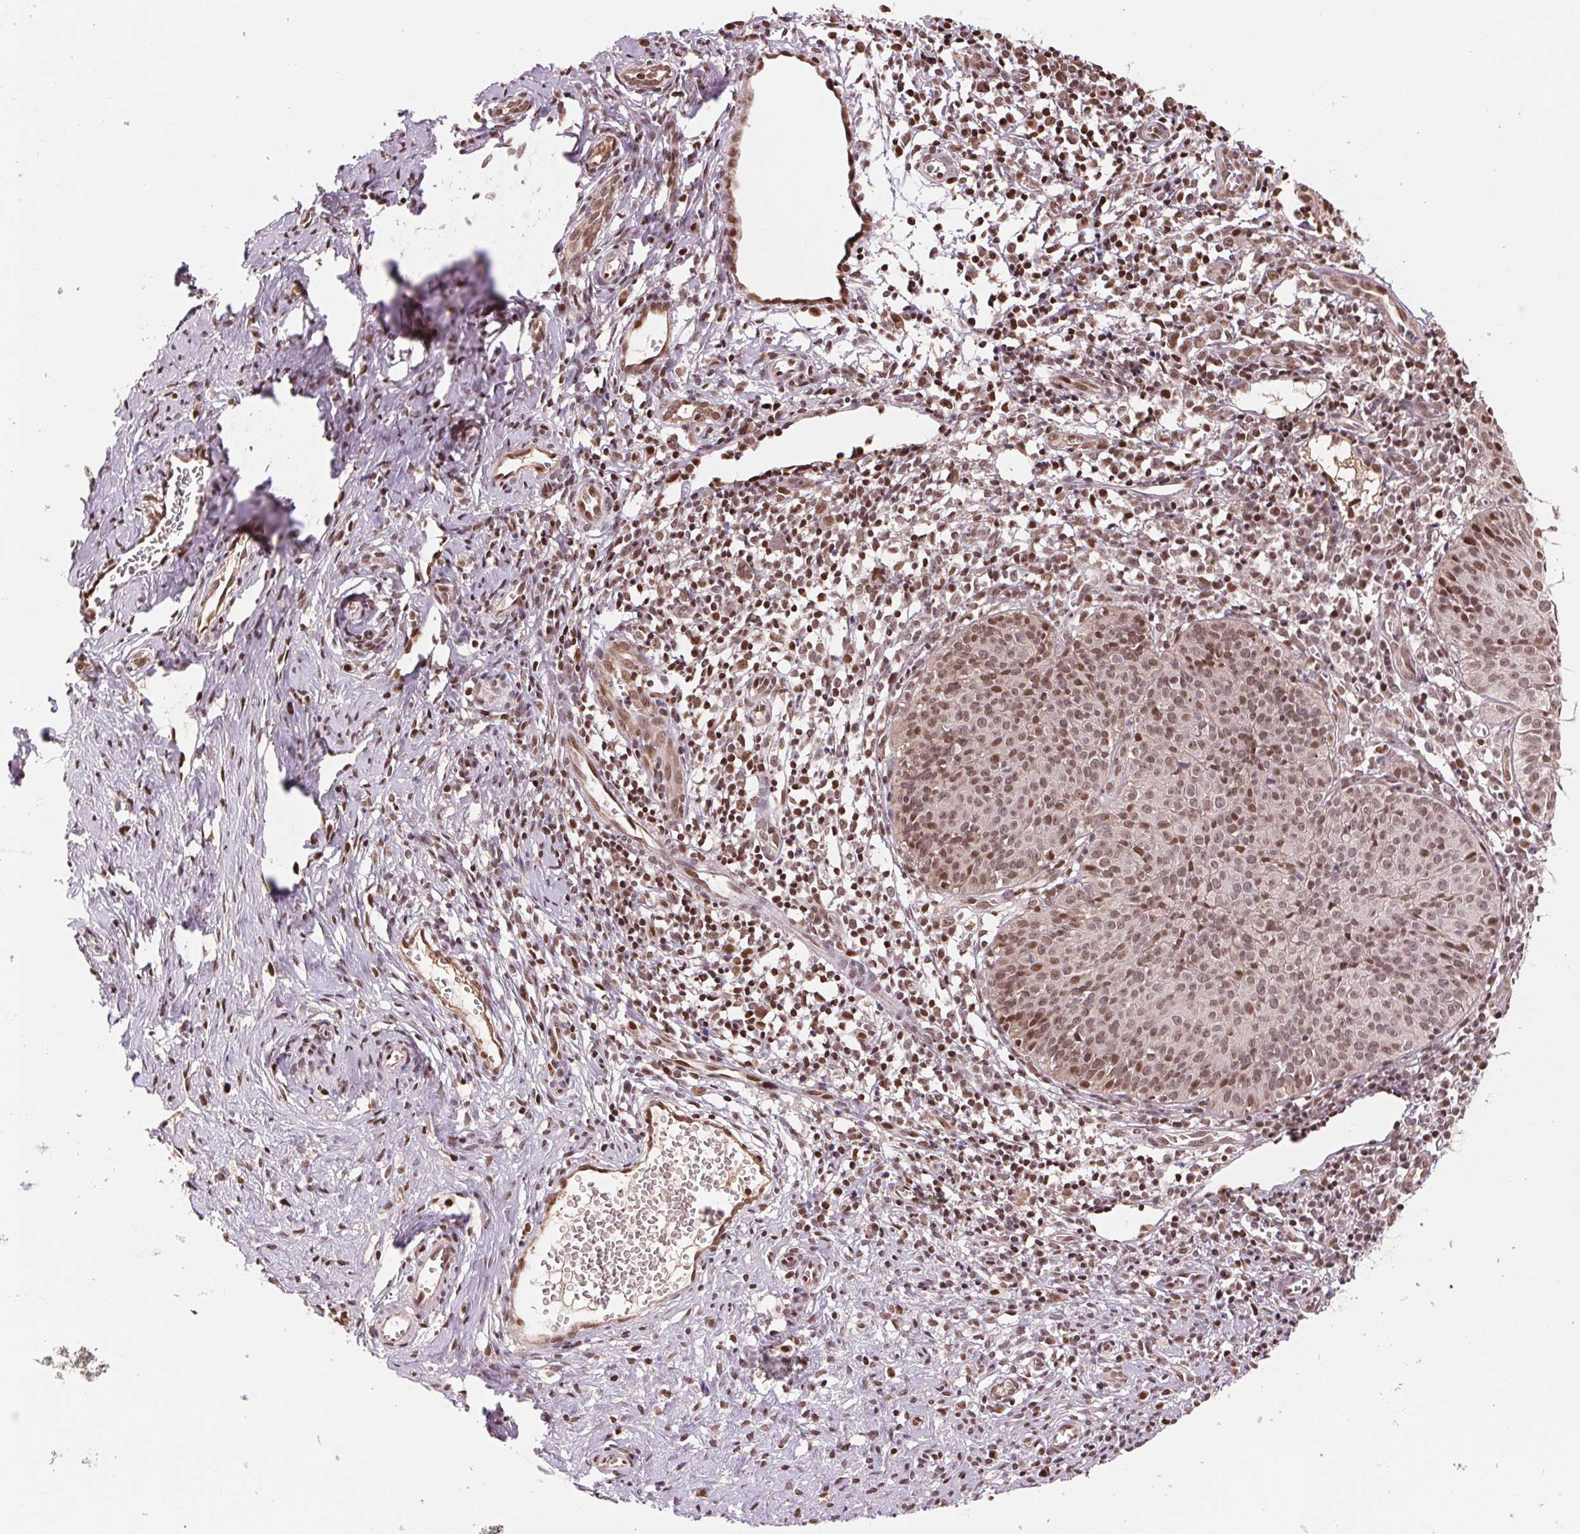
{"staining": {"intensity": "moderate", "quantity": ">75%", "location": "nuclear"}, "tissue": "cervical cancer", "cell_type": "Tumor cells", "image_type": "cancer", "snomed": [{"axis": "morphology", "description": "Squamous cell carcinoma, NOS"}, {"axis": "topography", "description": "Cervix"}], "caption": "An IHC micrograph of tumor tissue is shown. Protein staining in brown labels moderate nuclear positivity in cervical cancer (squamous cell carcinoma) within tumor cells.", "gene": "RAD23A", "patient": {"sex": "female", "age": 52}}